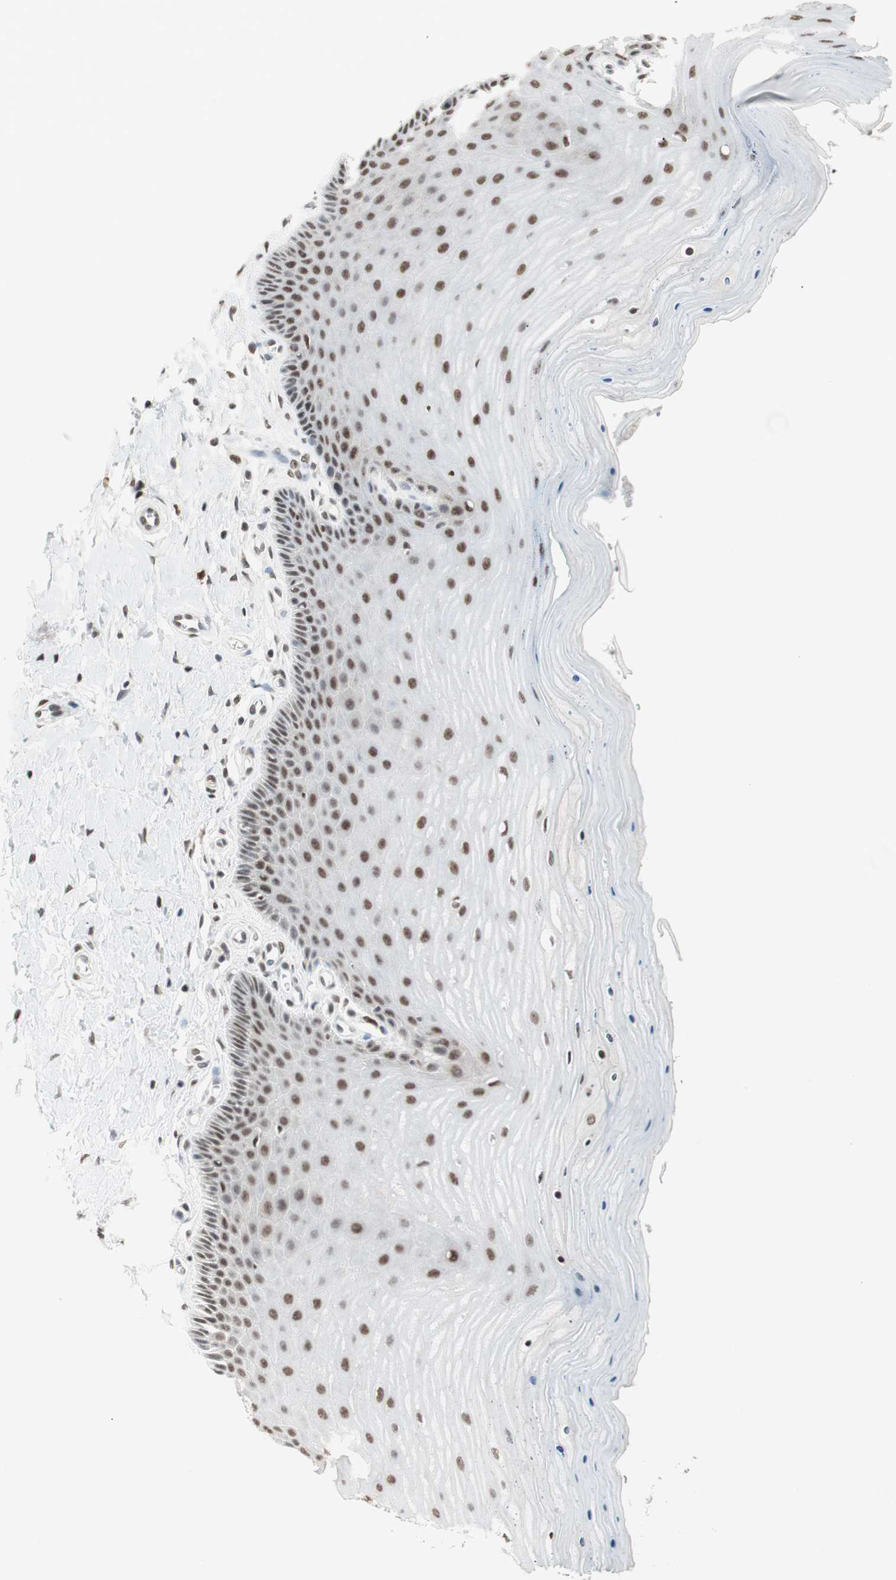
{"staining": {"intensity": "strong", "quantity": ">75%", "location": "nuclear"}, "tissue": "cervix", "cell_type": "Glandular cells", "image_type": "normal", "snomed": [{"axis": "morphology", "description": "Normal tissue, NOS"}, {"axis": "topography", "description": "Cervix"}], "caption": "Human cervix stained with a brown dye shows strong nuclear positive expression in about >75% of glandular cells.", "gene": "SMARCE1", "patient": {"sex": "female", "age": 55}}